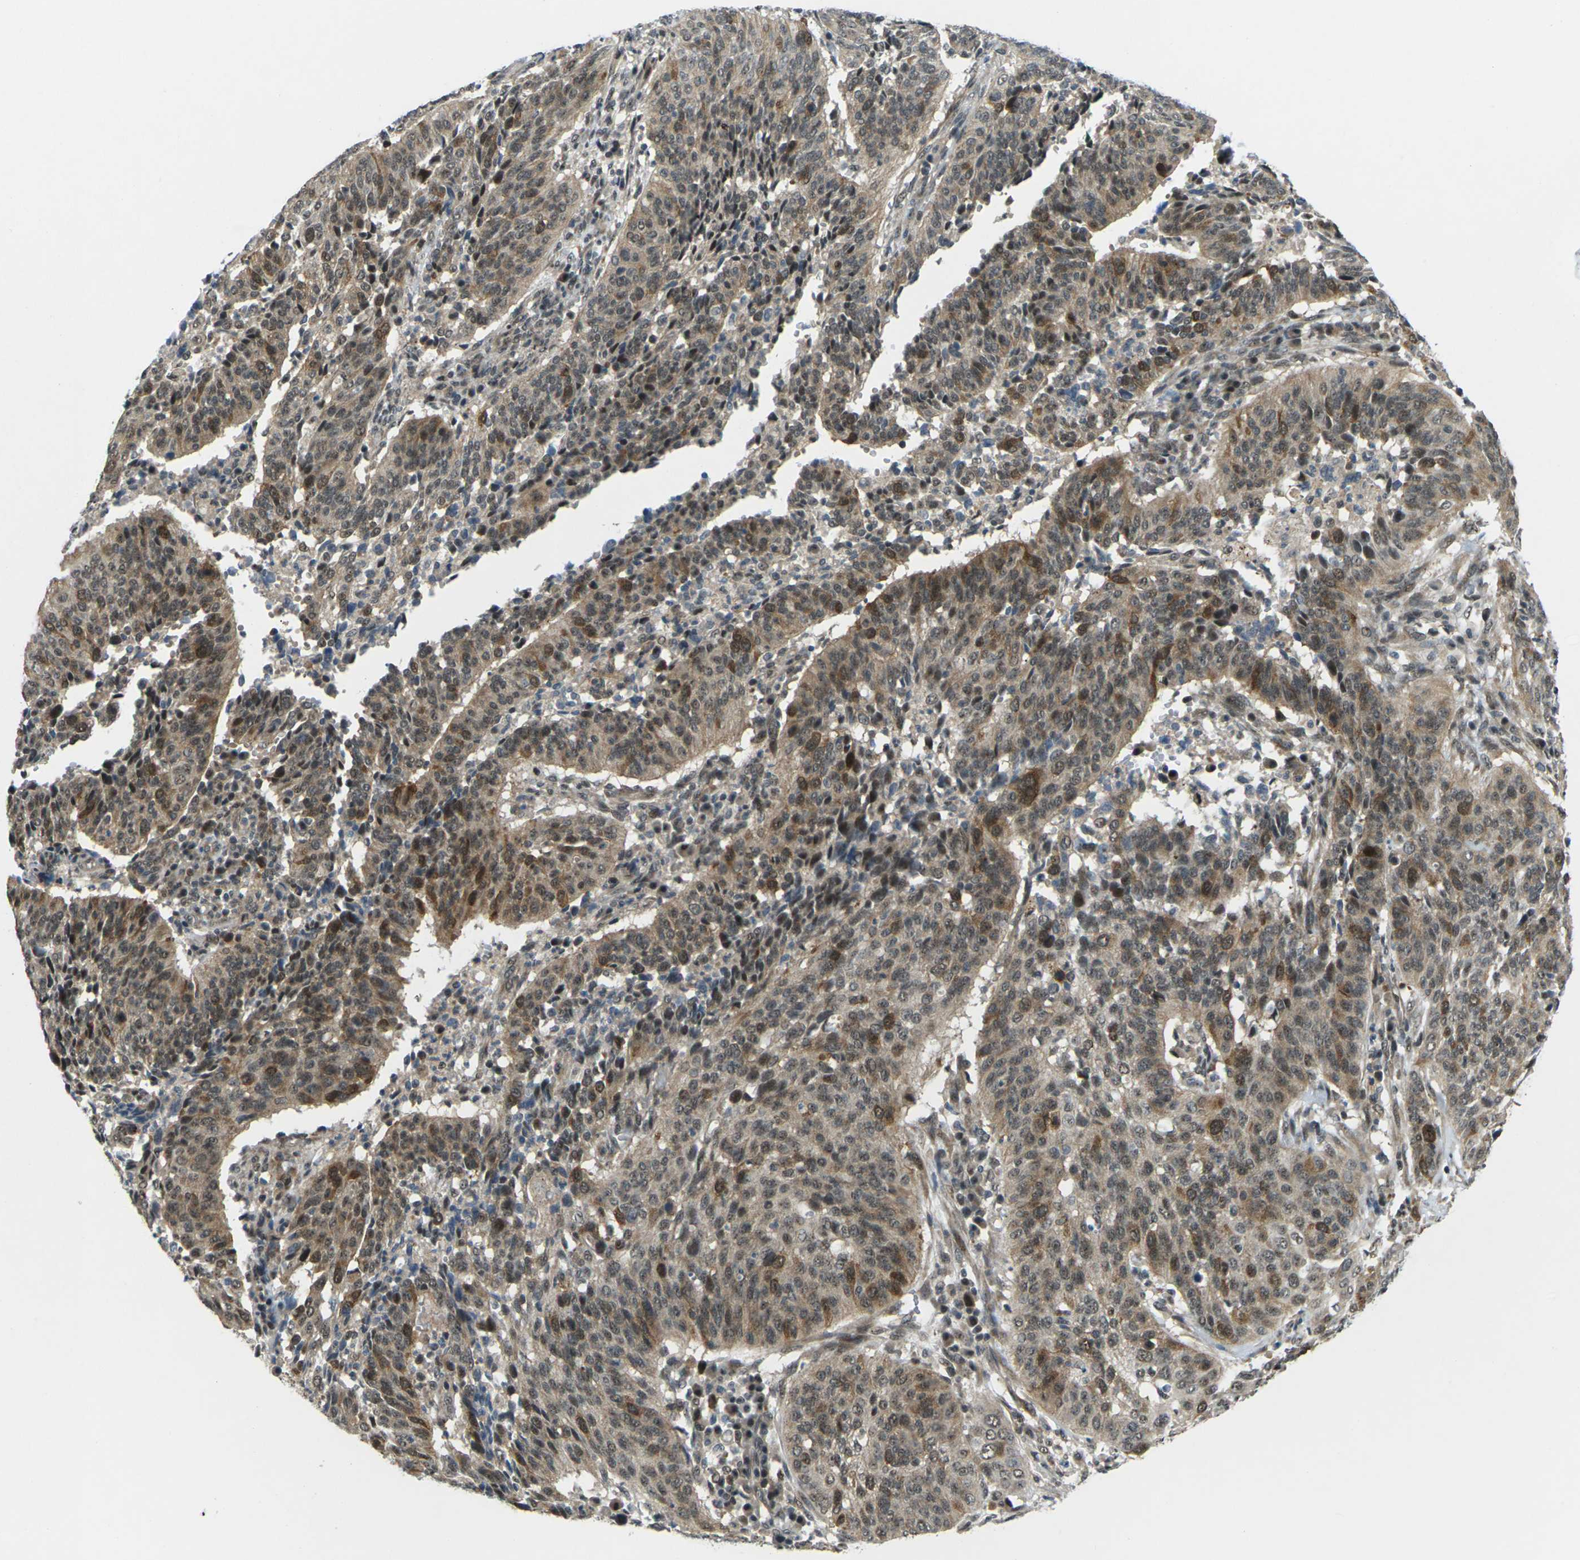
{"staining": {"intensity": "moderate", "quantity": ">75%", "location": "cytoplasmic/membranous,nuclear"}, "tissue": "cervical cancer", "cell_type": "Tumor cells", "image_type": "cancer", "snomed": [{"axis": "morphology", "description": "Normal tissue, NOS"}, {"axis": "morphology", "description": "Squamous cell carcinoma, NOS"}, {"axis": "topography", "description": "Cervix"}], "caption": "High-magnification brightfield microscopy of cervical squamous cell carcinoma stained with DAB (brown) and counterstained with hematoxylin (blue). tumor cells exhibit moderate cytoplasmic/membranous and nuclear positivity is seen in approximately>75% of cells. (DAB IHC with brightfield microscopy, high magnification).", "gene": "UBE2S", "patient": {"sex": "female", "age": 39}}